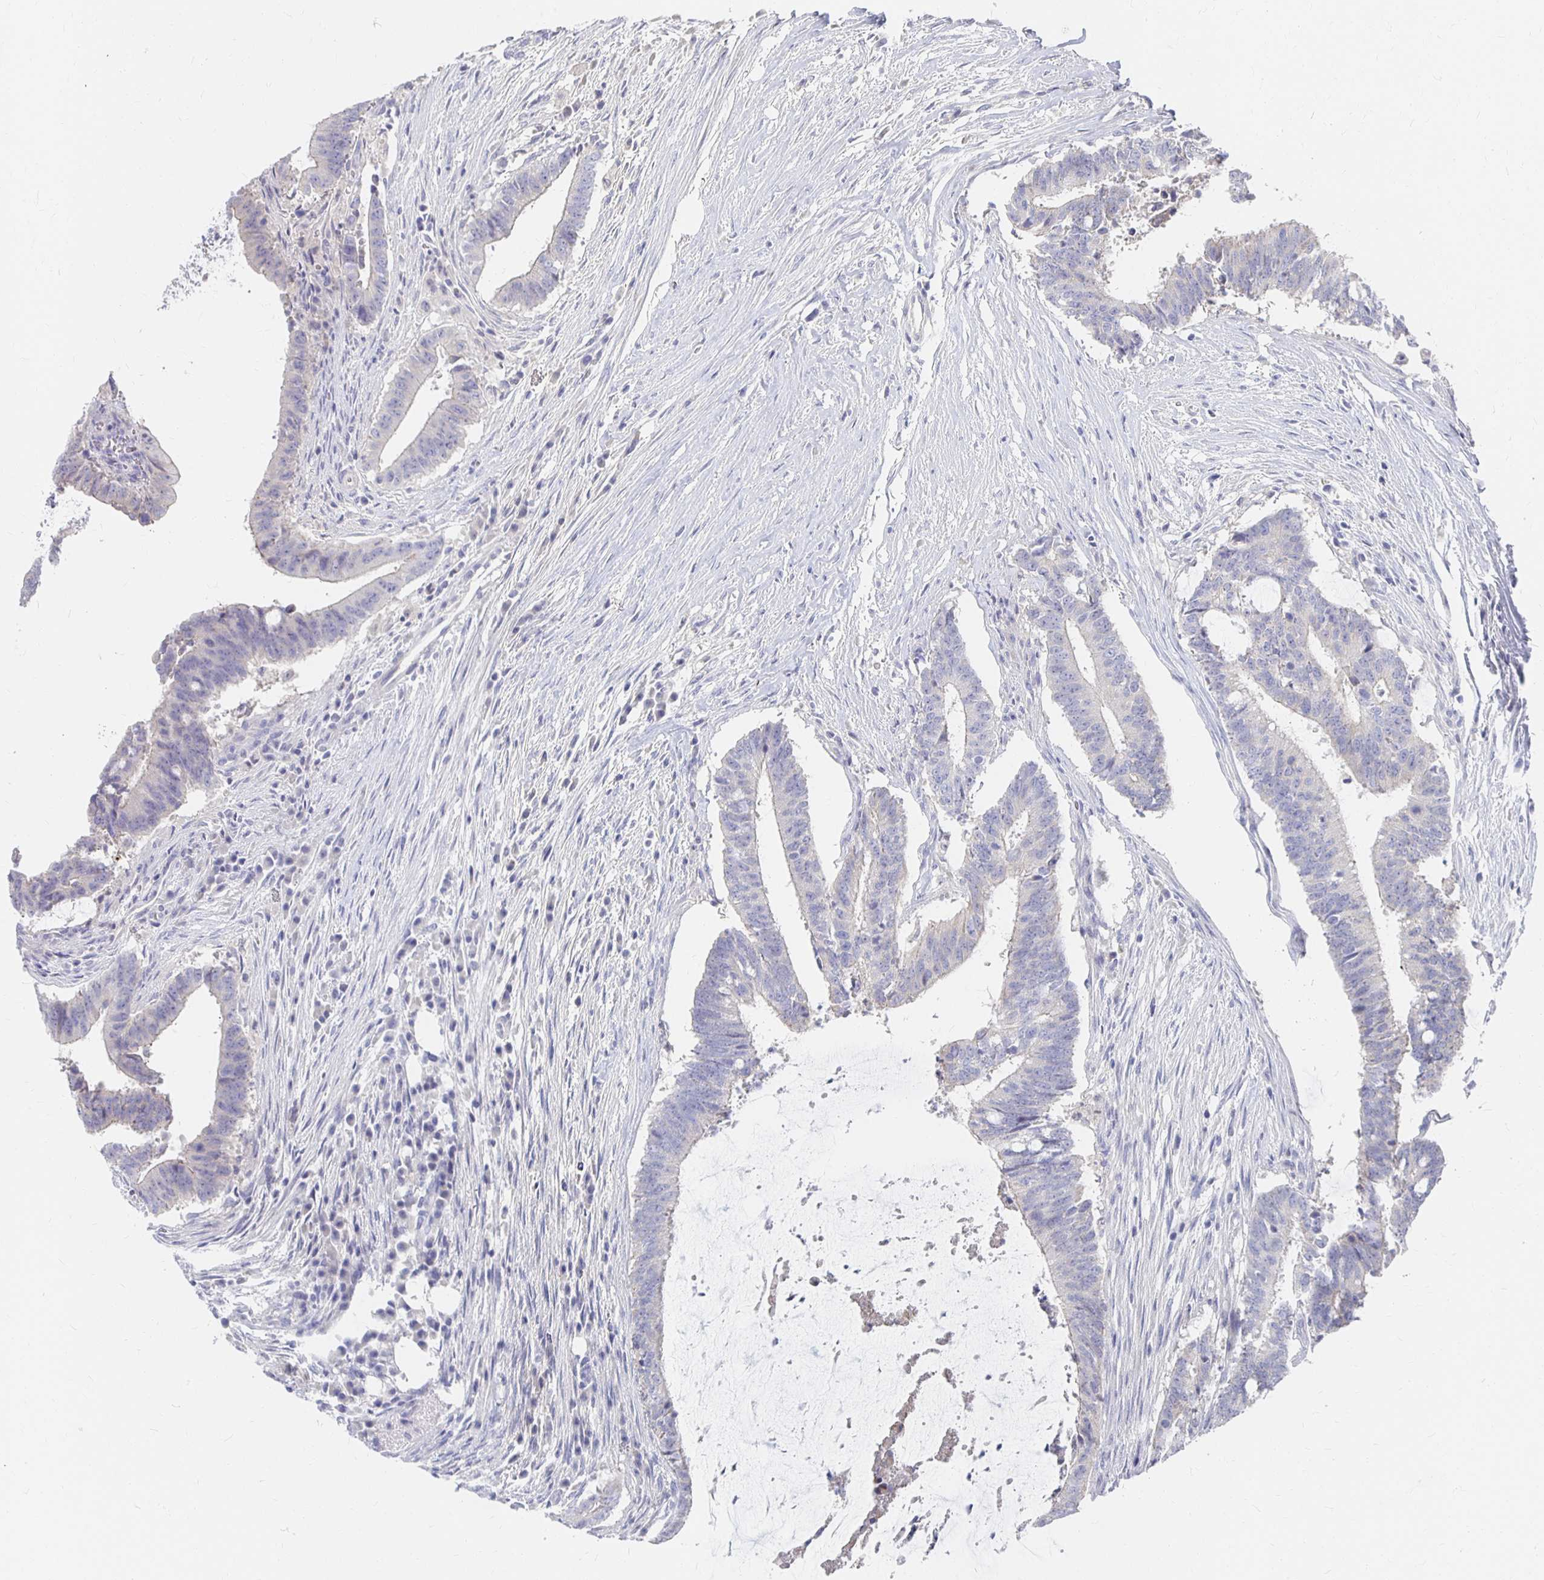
{"staining": {"intensity": "negative", "quantity": "none", "location": "none"}, "tissue": "colorectal cancer", "cell_type": "Tumor cells", "image_type": "cancer", "snomed": [{"axis": "morphology", "description": "Adenocarcinoma, NOS"}, {"axis": "topography", "description": "Colon"}], "caption": "DAB (3,3'-diaminobenzidine) immunohistochemical staining of colorectal adenocarcinoma demonstrates no significant positivity in tumor cells.", "gene": "FKRP", "patient": {"sex": "female", "age": 43}}